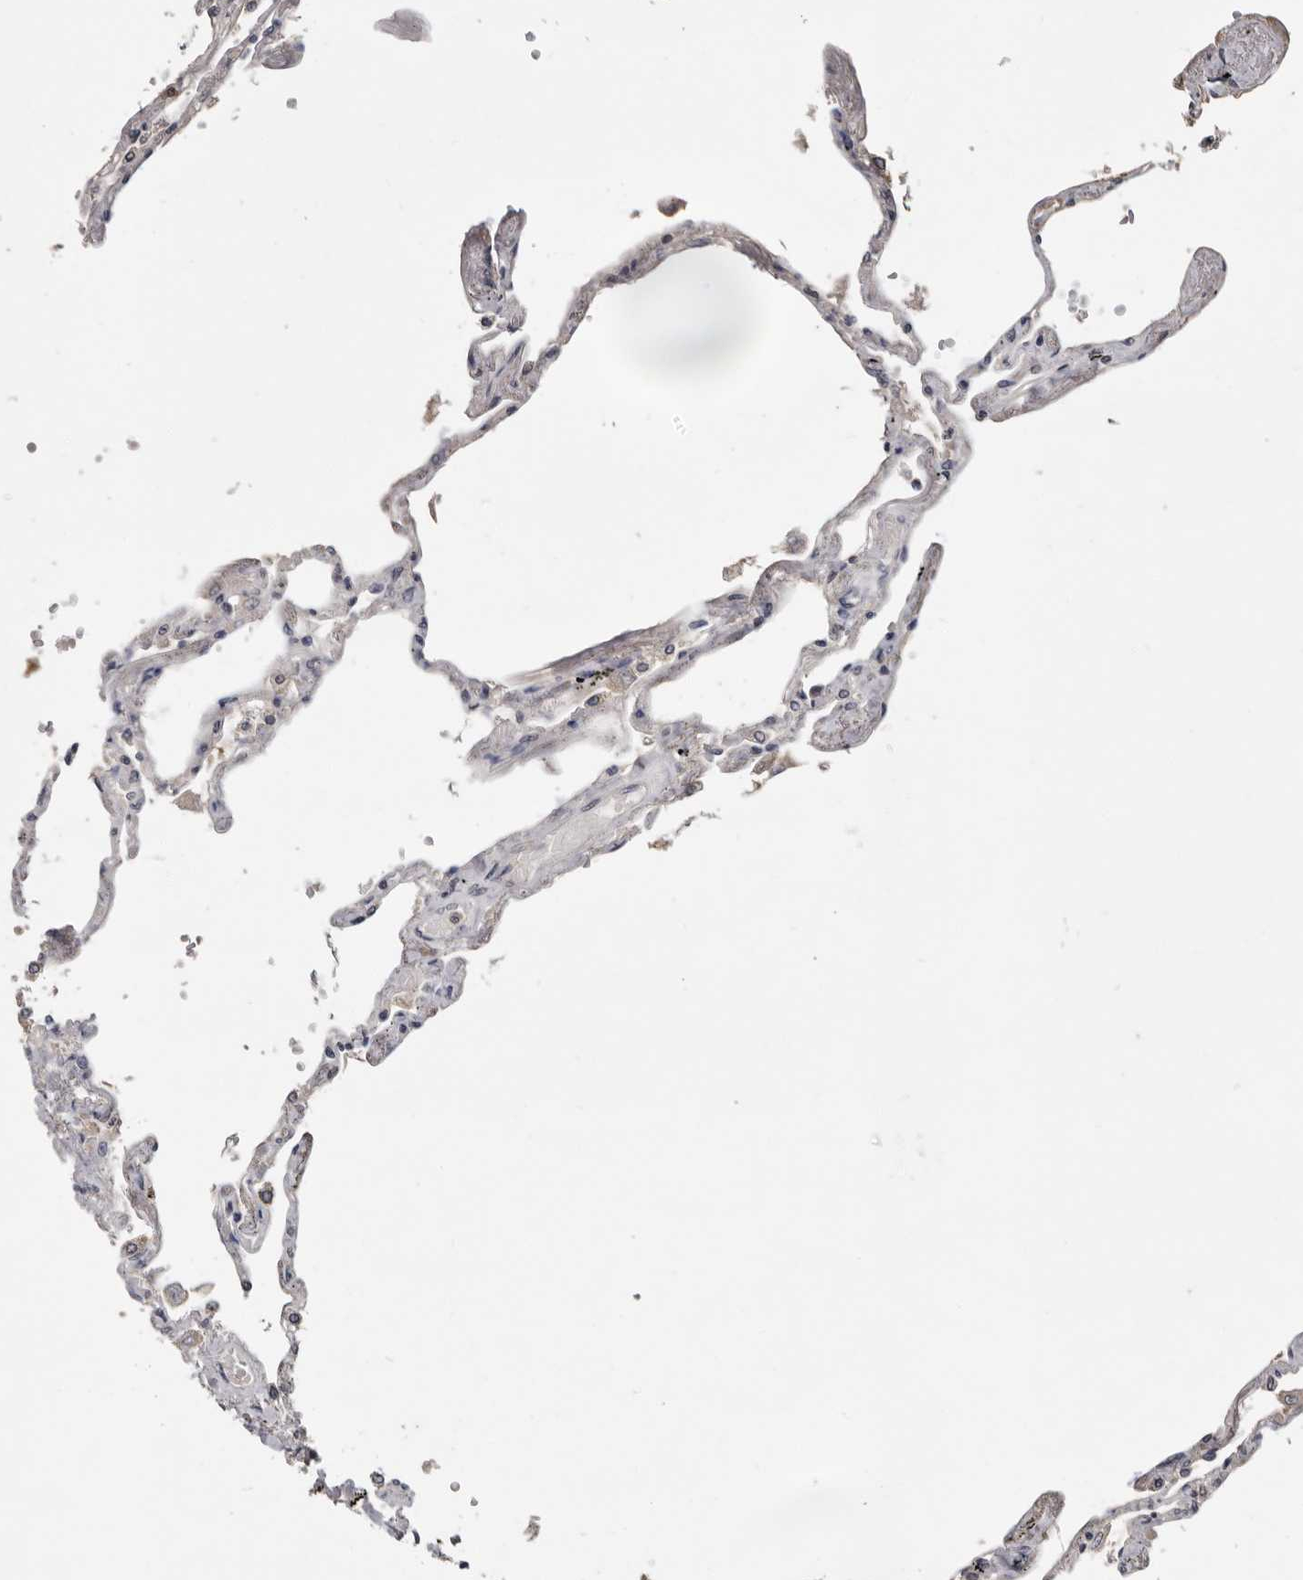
{"staining": {"intensity": "negative", "quantity": "none", "location": "none"}, "tissue": "lung", "cell_type": "Alveolar cells", "image_type": "normal", "snomed": [{"axis": "morphology", "description": "Normal tissue, NOS"}, {"axis": "topography", "description": "Lung"}], "caption": "High power microscopy micrograph of an immunohistochemistry image of unremarkable lung, revealing no significant expression in alveolar cells.", "gene": "MTF1", "patient": {"sex": "female", "age": 67}}